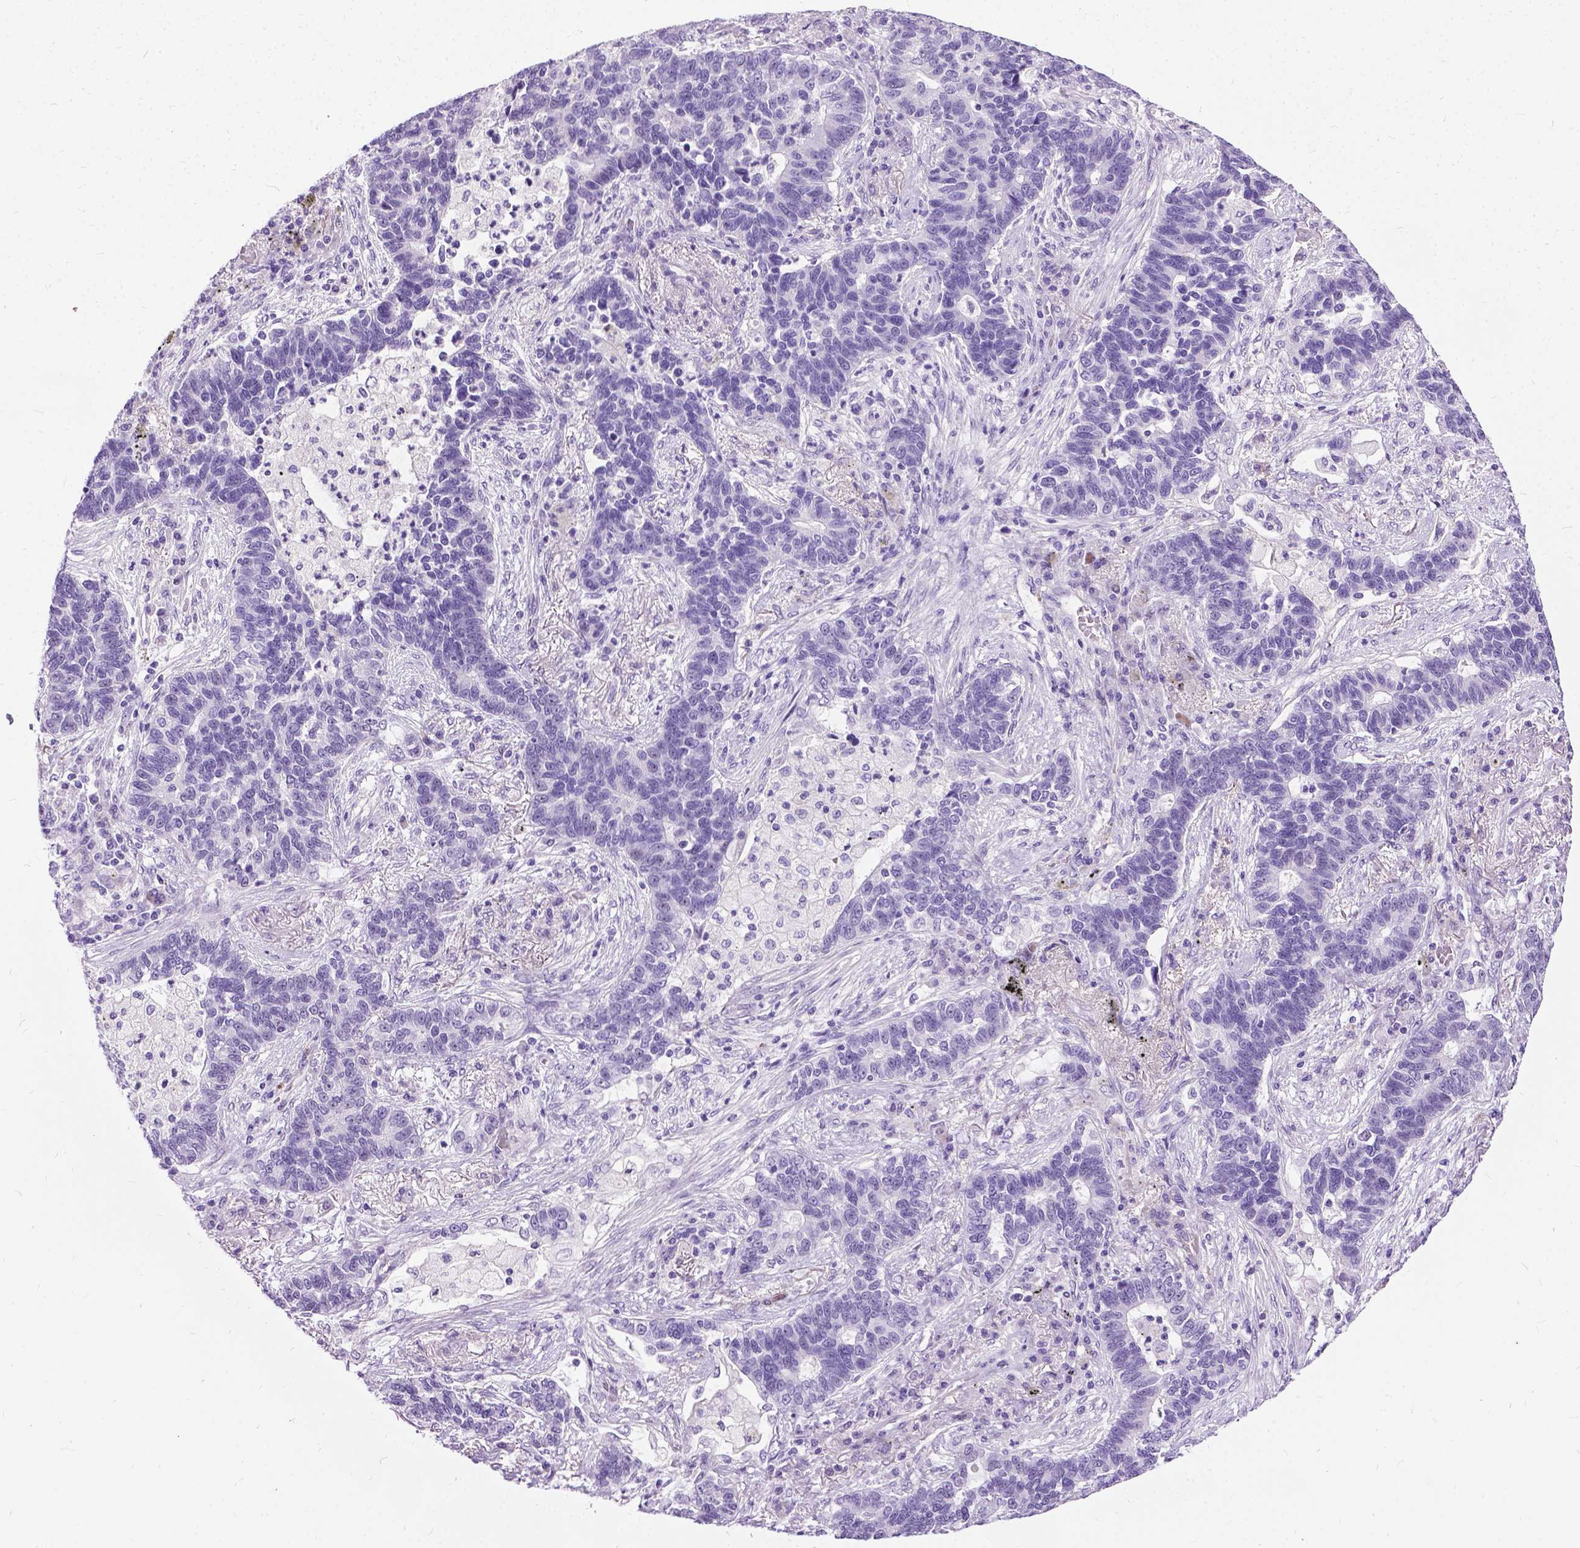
{"staining": {"intensity": "negative", "quantity": "none", "location": "none"}, "tissue": "lung cancer", "cell_type": "Tumor cells", "image_type": "cancer", "snomed": [{"axis": "morphology", "description": "Adenocarcinoma, NOS"}, {"axis": "topography", "description": "Lung"}], "caption": "Immunohistochemistry of adenocarcinoma (lung) exhibits no staining in tumor cells. (Brightfield microscopy of DAB immunohistochemistry (IHC) at high magnification).", "gene": "PROB1", "patient": {"sex": "female", "age": 57}}